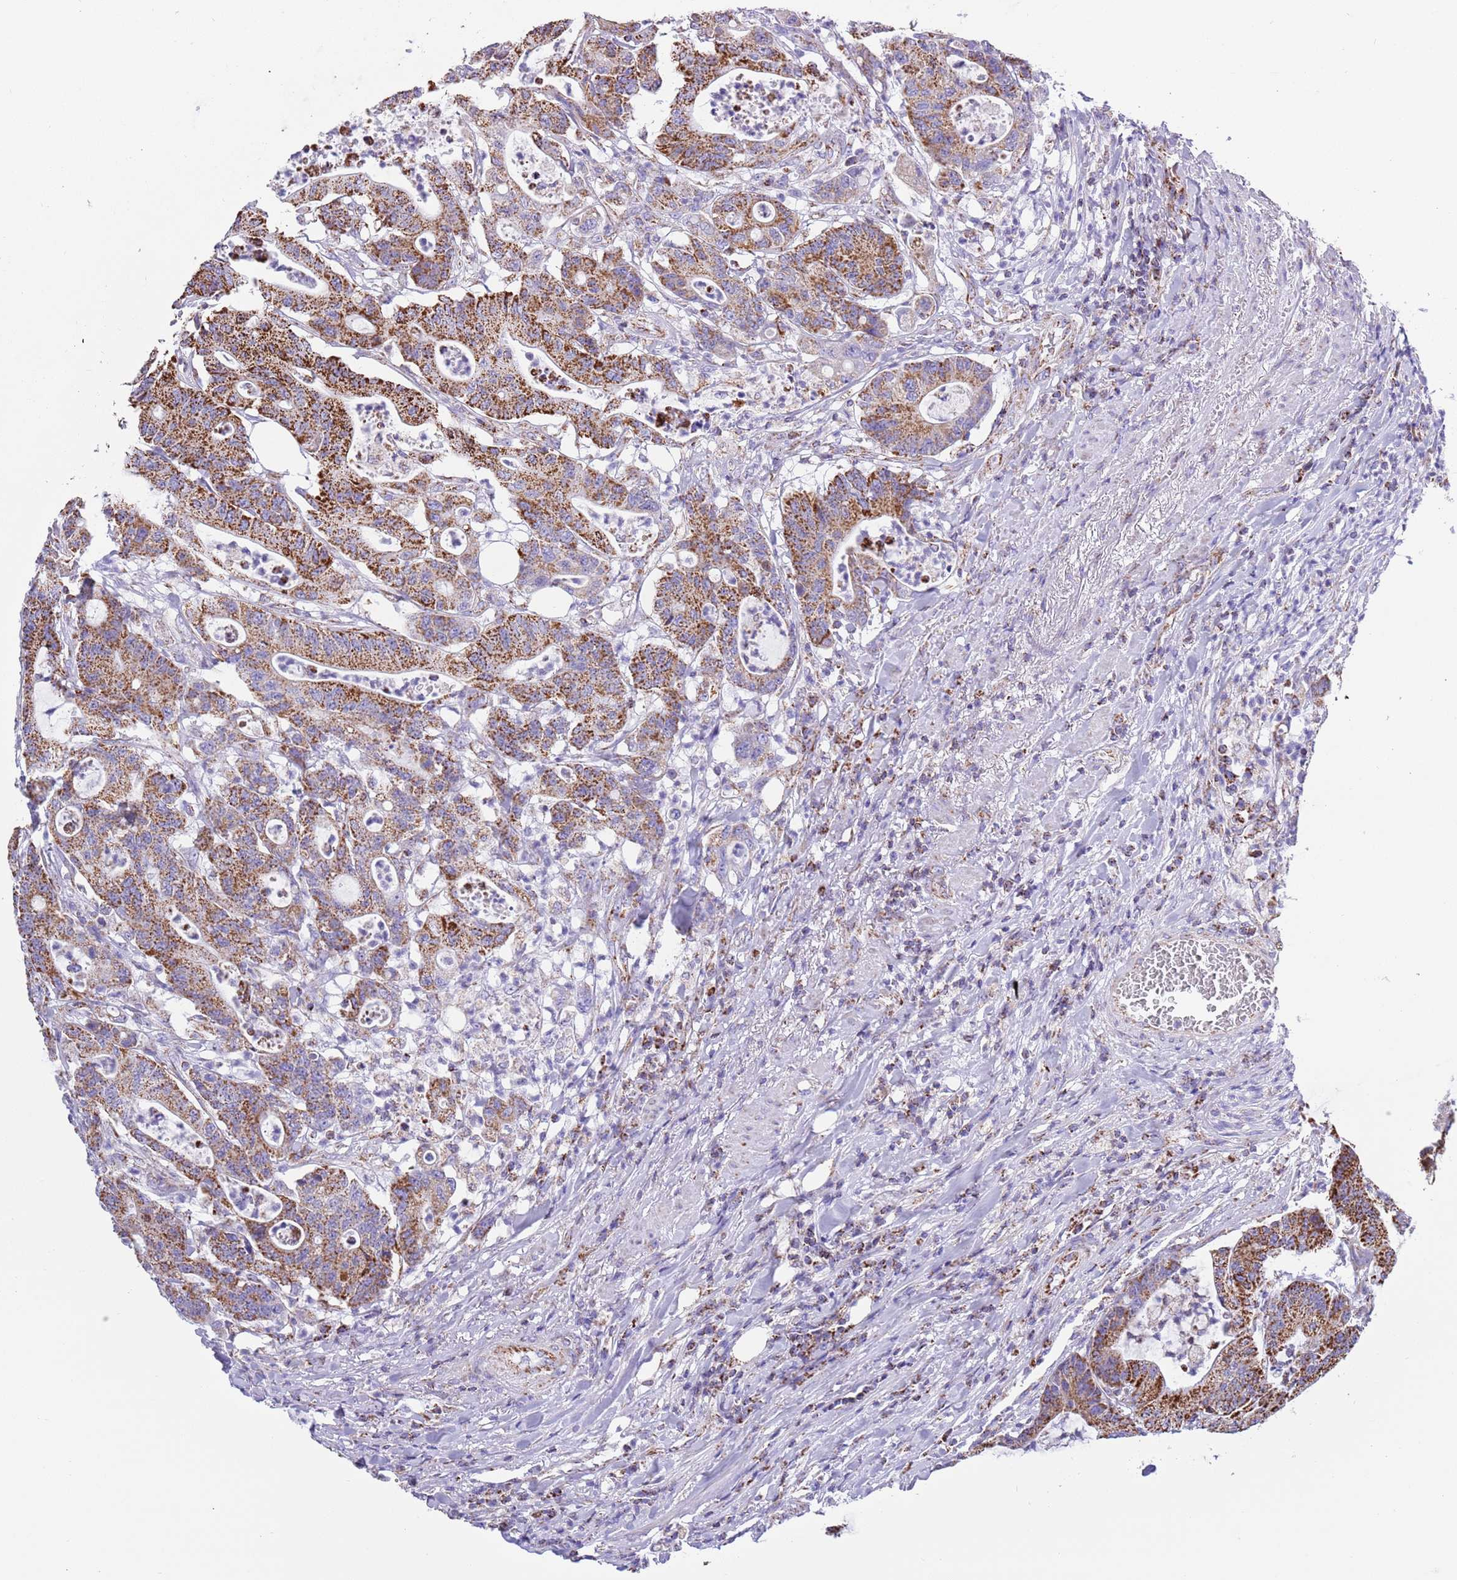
{"staining": {"intensity": "strong", "quantity": ">75%", "location": "cytoplasmic/membranous"}, "tissue": "colorectal cancer", "cell_type": "Tumor cells", "image_type": "cancer", "snomed": [{"axis": "morphology", "description": "Adenocarcinoma, NOS"}, {"axis": "topography", "description": "Colon"}], "caption": "The image exhibits a brown stain indicating the presence of a protein in the cytoplasmic/membranous of tumor cells in adenocarcinoma (colorectal).", "gene": "SUCLG2", "patient": {"sex": "female", "age": 84}}